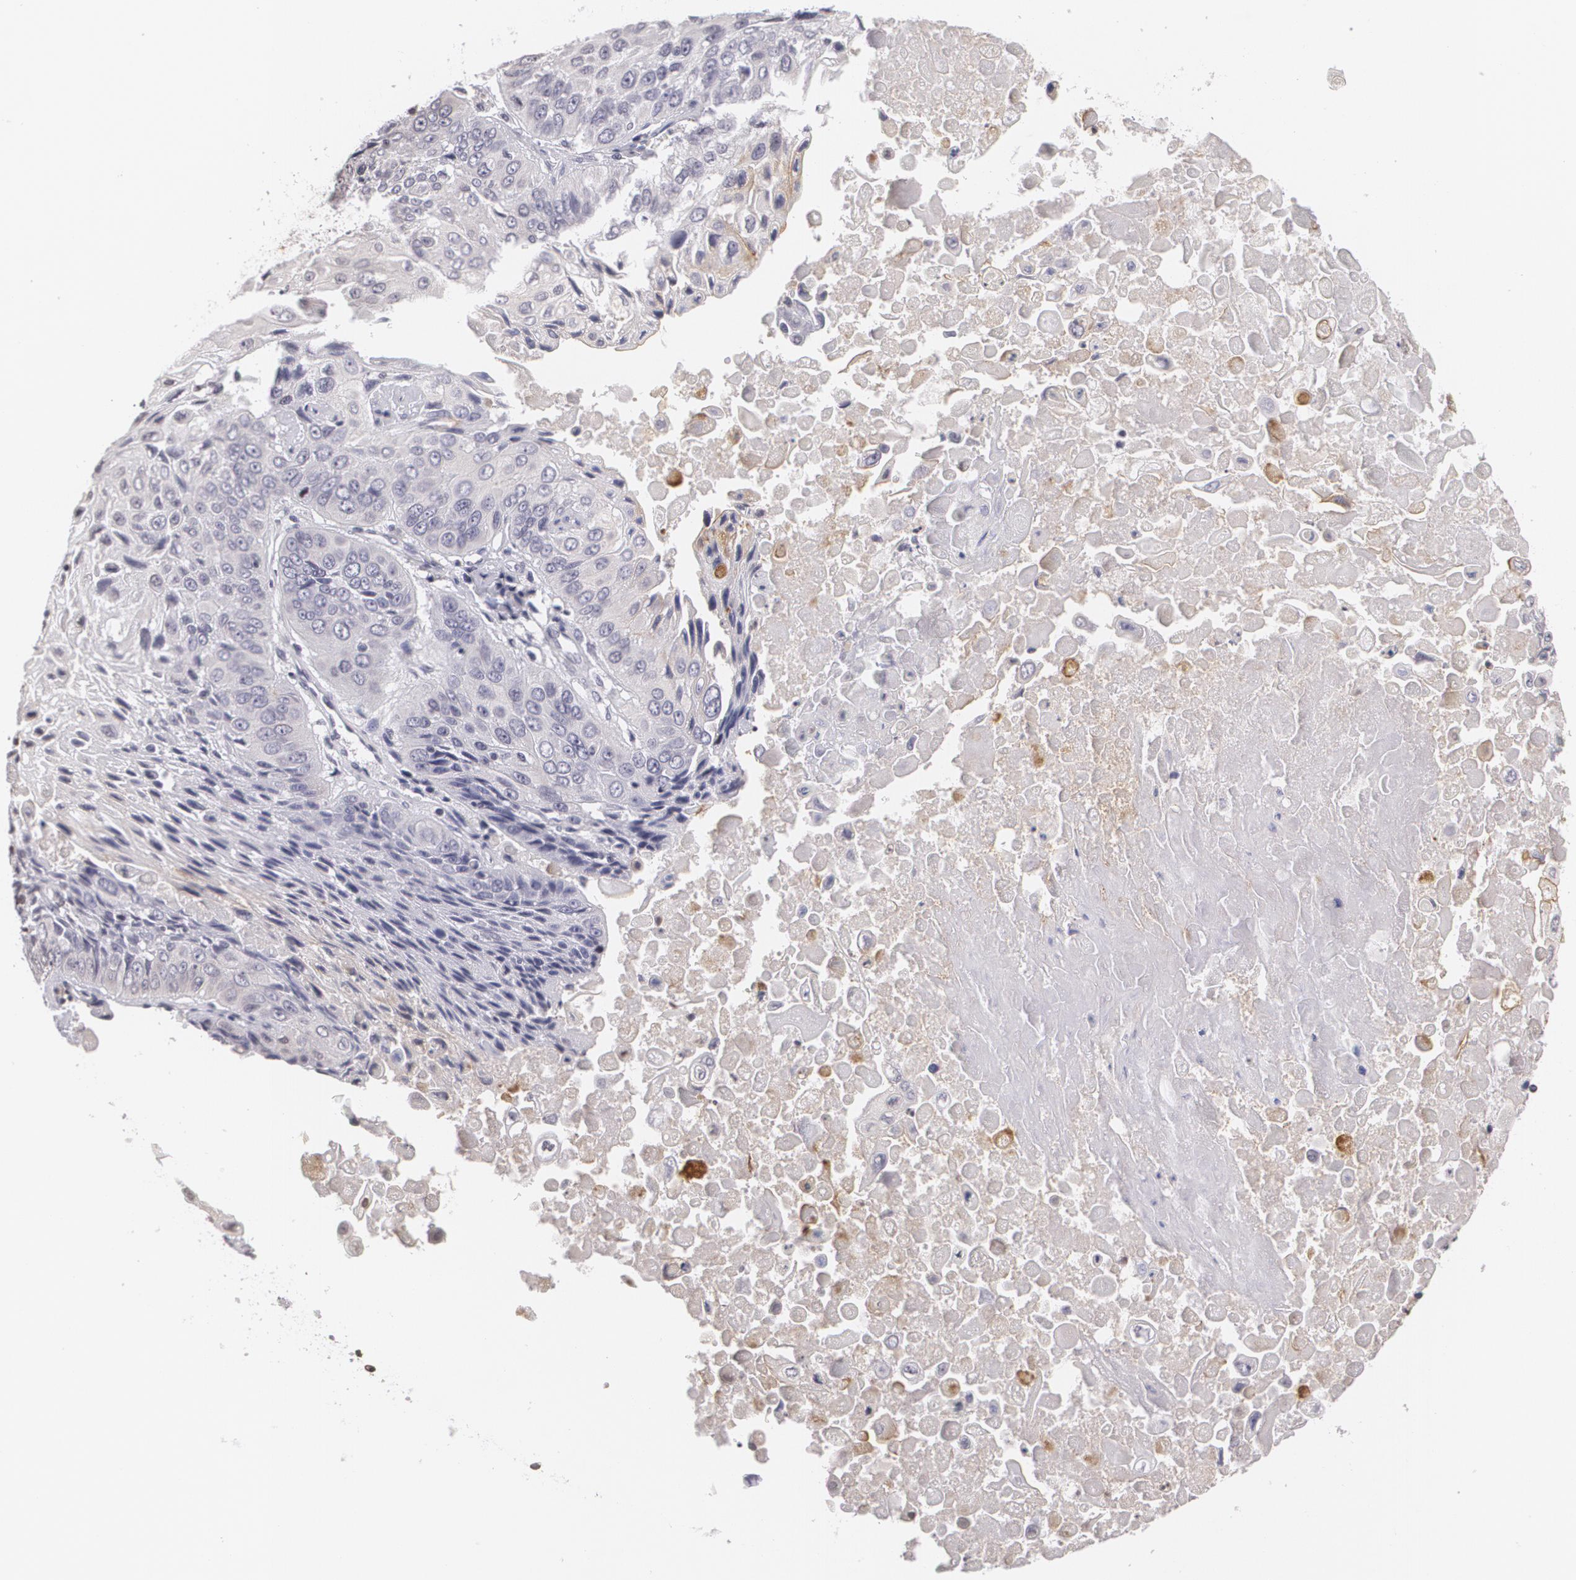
{"staining": {"intensity": "negative", "quantity": "none", "location": "none"}, "tissue": "lung cancer", "cell_type": "Tumor cells", "image_type": "cancer", "snomed": [{"axis": "morphology", "description": "Adenocarcinoma, NOS"}, {"axis": "topography", "description": "Lung"}], "caption": "Protein analysis of adenocarcinoma (lung) shows no significant positivity in tumor cells.", "gene": "MUC1", "patient": {"sex": "male", "age": 60}}